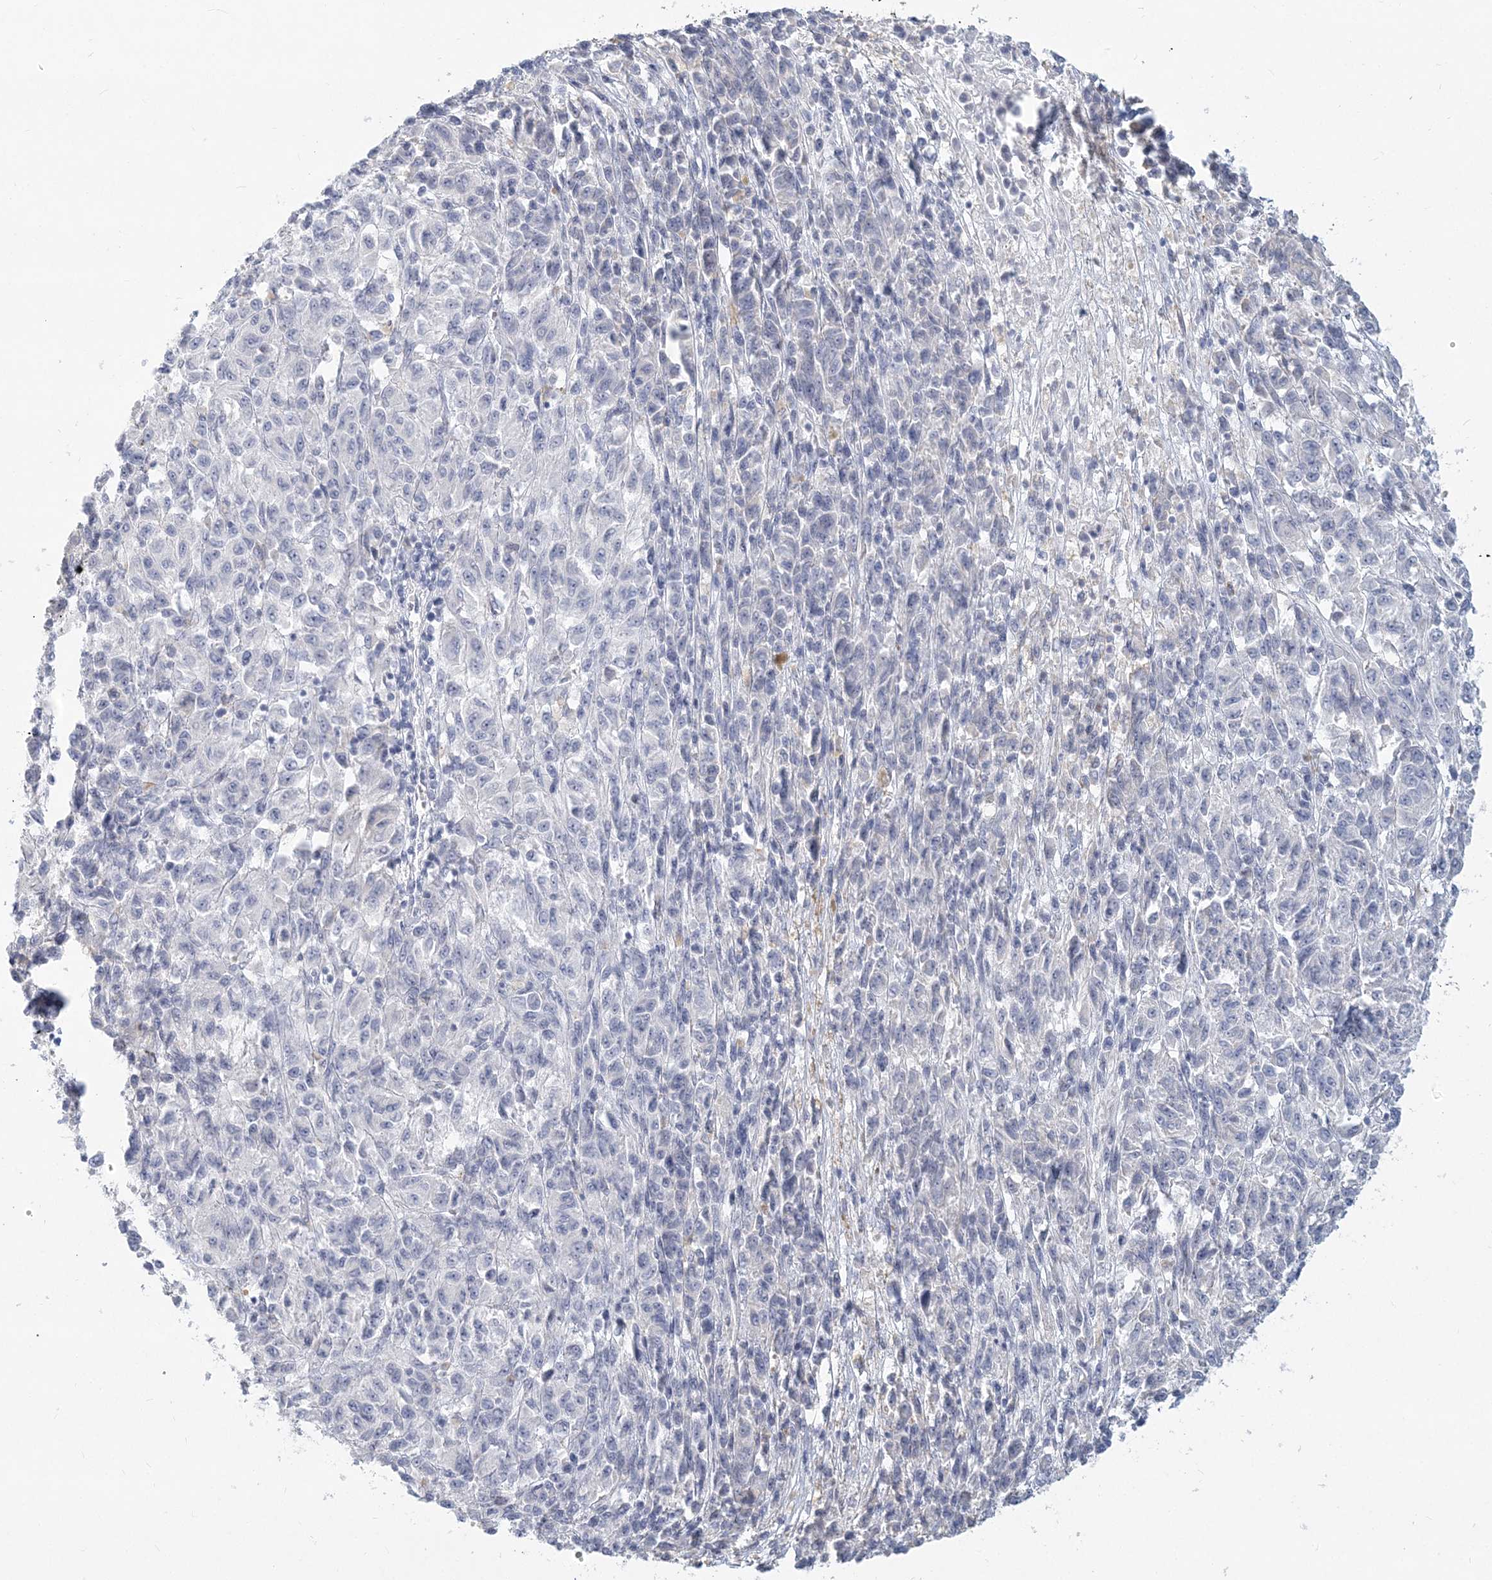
{"staining": {"intensity": "negative", "quantity": "none", "location": "none"}, "tissue": "melanoma", "cell_type": "Tumor cells", "image_type": "cancer", "snomed": [{"axis": "morphology", "description": "Malignant melanoma, Metastatic site"}, {"axis": "topography", "description": "Lung"}], "caption": "DAB (3,3'-diaminobenzidine) immunohistochemical staining of malignant melanoma (metastatic site) shows no significant positivity in tumor cells.", "gene": "CSN1S1", "patient": {"sex": "male", "age": 64}}